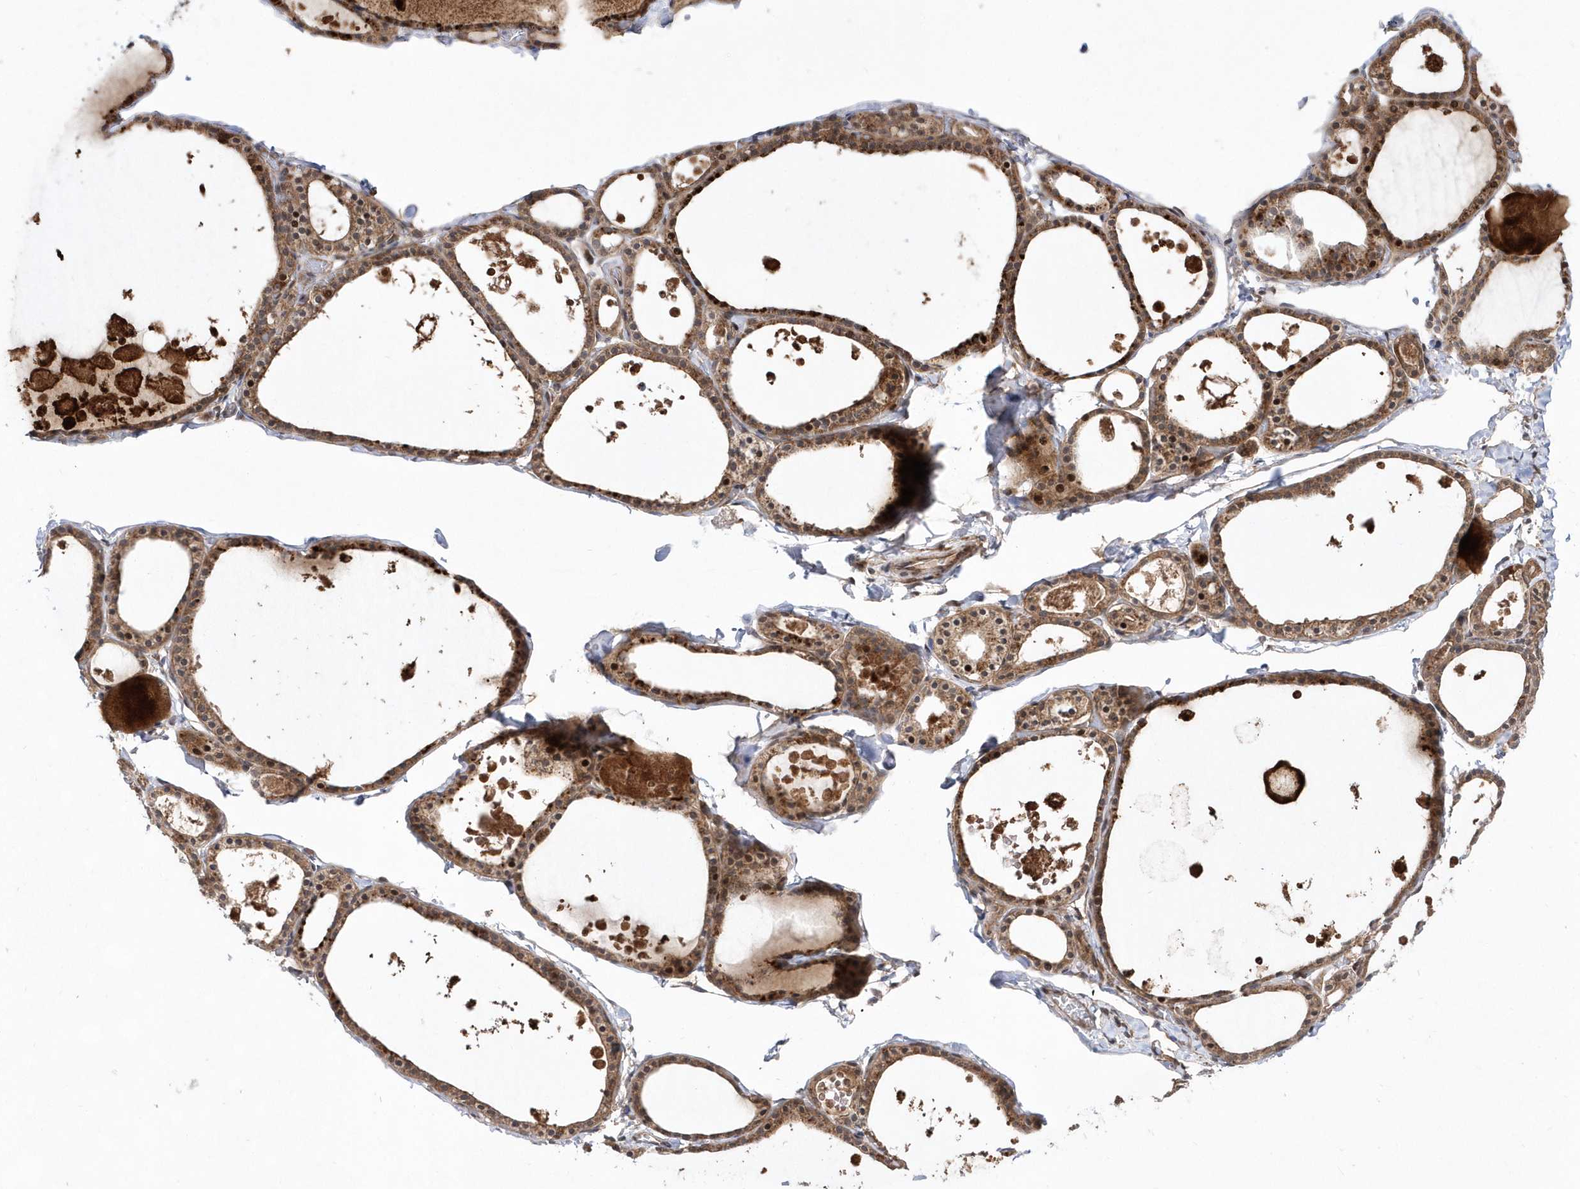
{"staining": {"intensity": "moderate", "quantity": ">75%", "location": "cytoplasmic/membranous,nuclear"}, "tissue": "thyroid gland", "cell_type": "Glandular cells", "image_type": "normal", "snomed": [{"axis": "morphology", "description": "Normal tissue, NOS"}, {"axis": "topography", "description": "Thyroid gland"}], "caption": "High-magnification brightfield microscopy of benign thyroid gland stained with DAB (brown) and counterstained with hematoxylin (blue). glandular cells exhibit moderate cytoplasmic/membranous,nuclear positivity is appreciated in about>75% of cells. The protein of interest is shown in brown color, while the nuclei are stained blue.", "gene": "DALRD3", "patient": {"sex": "male", "age": 56}}